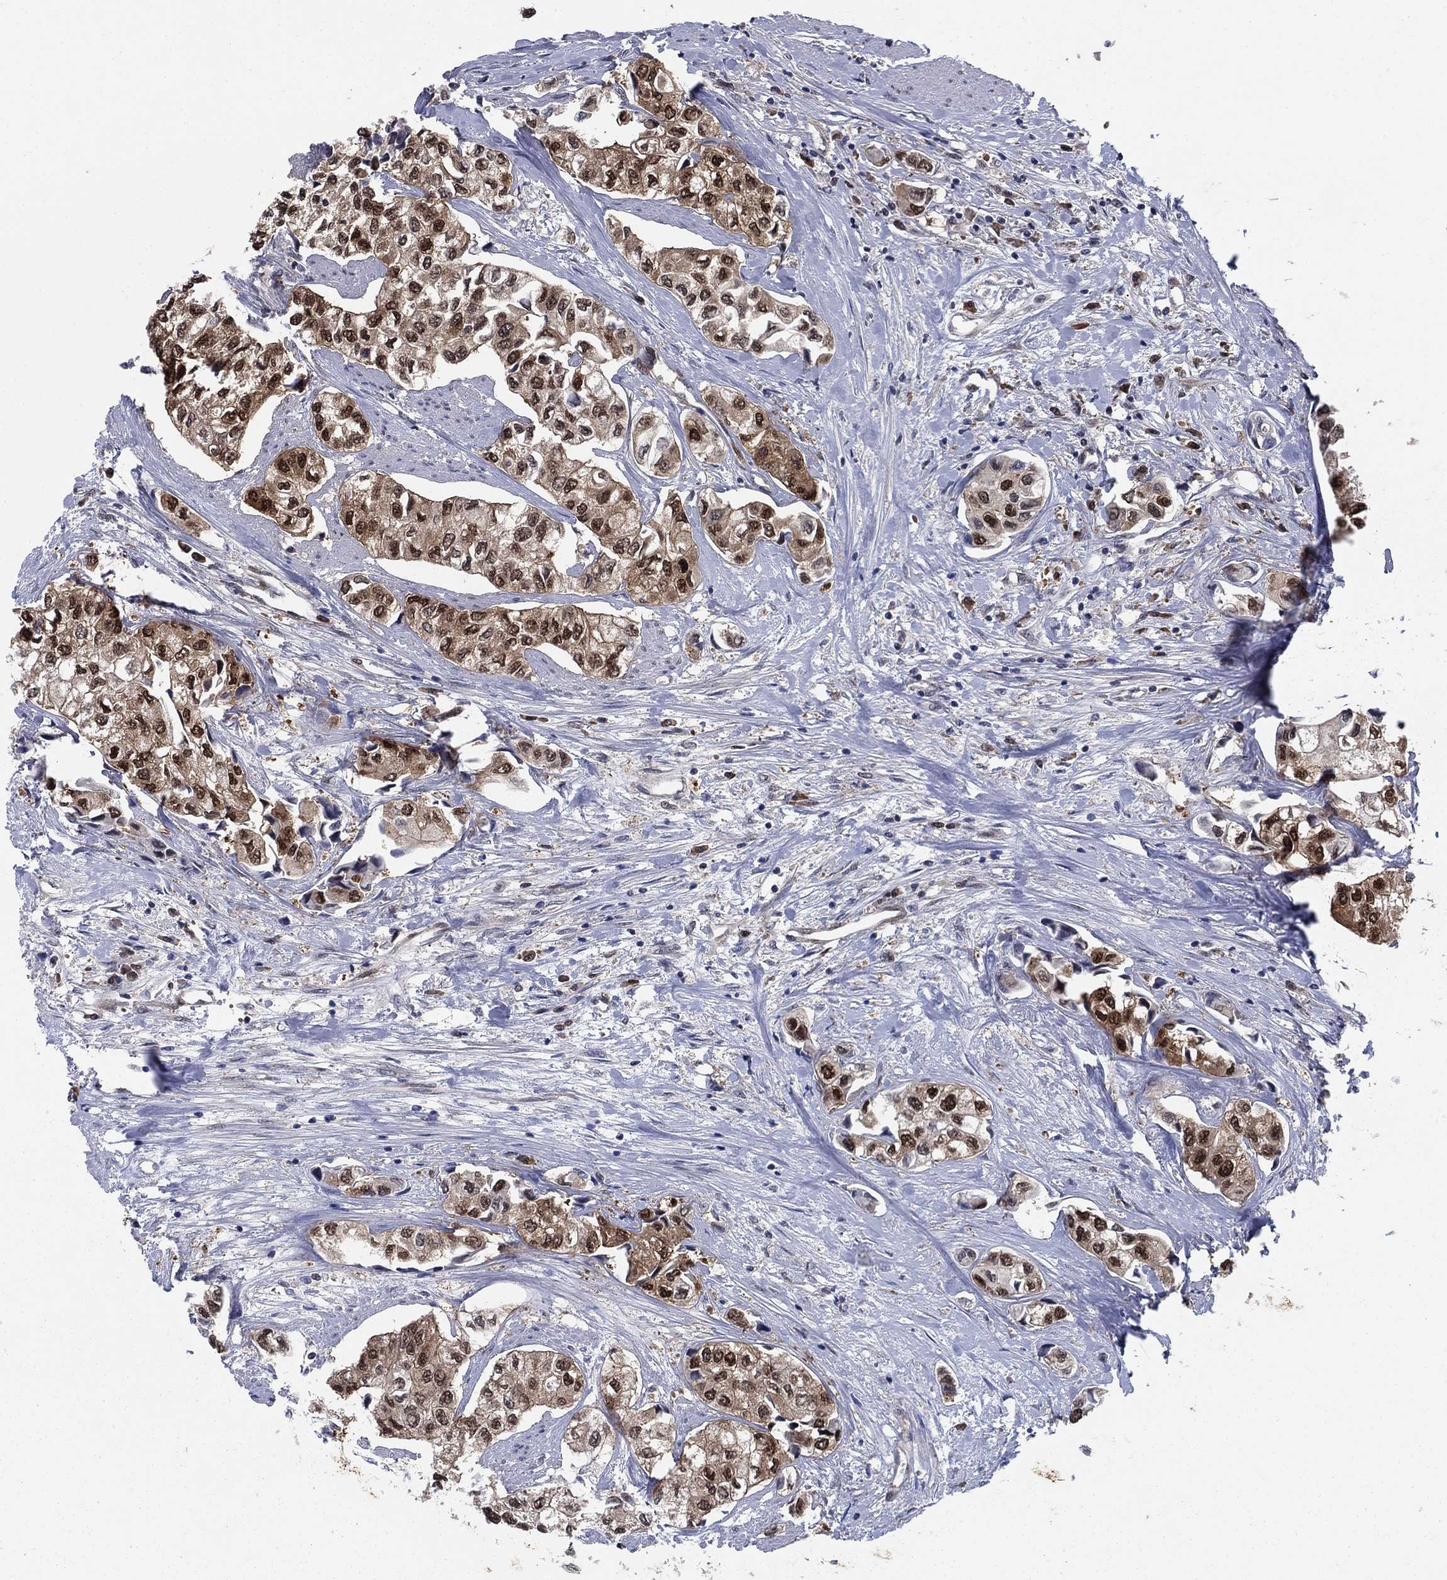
{"staining": {"intensity": "strong", "quantity": ">75%", "location": "cytoplasmic/membranous,nuclear"}, "tissue": "urothelial cancer", "cell_type": "Tumor cells", "image_type": "cancer", "snomed": [{"axis": "morphology", "description": "Urothelial carcinoma, High grade"}, {"axis": "topography", "description": "Urinary bladder"}], "caption": "Strong cytoplasmic/membranous and nuclear staining for a protein is seen in approximately >75% of tumor cells of urothelial cancer using IHC.", "gene": "FKBP4", "patient": {"sex": "male", "age": 73}}